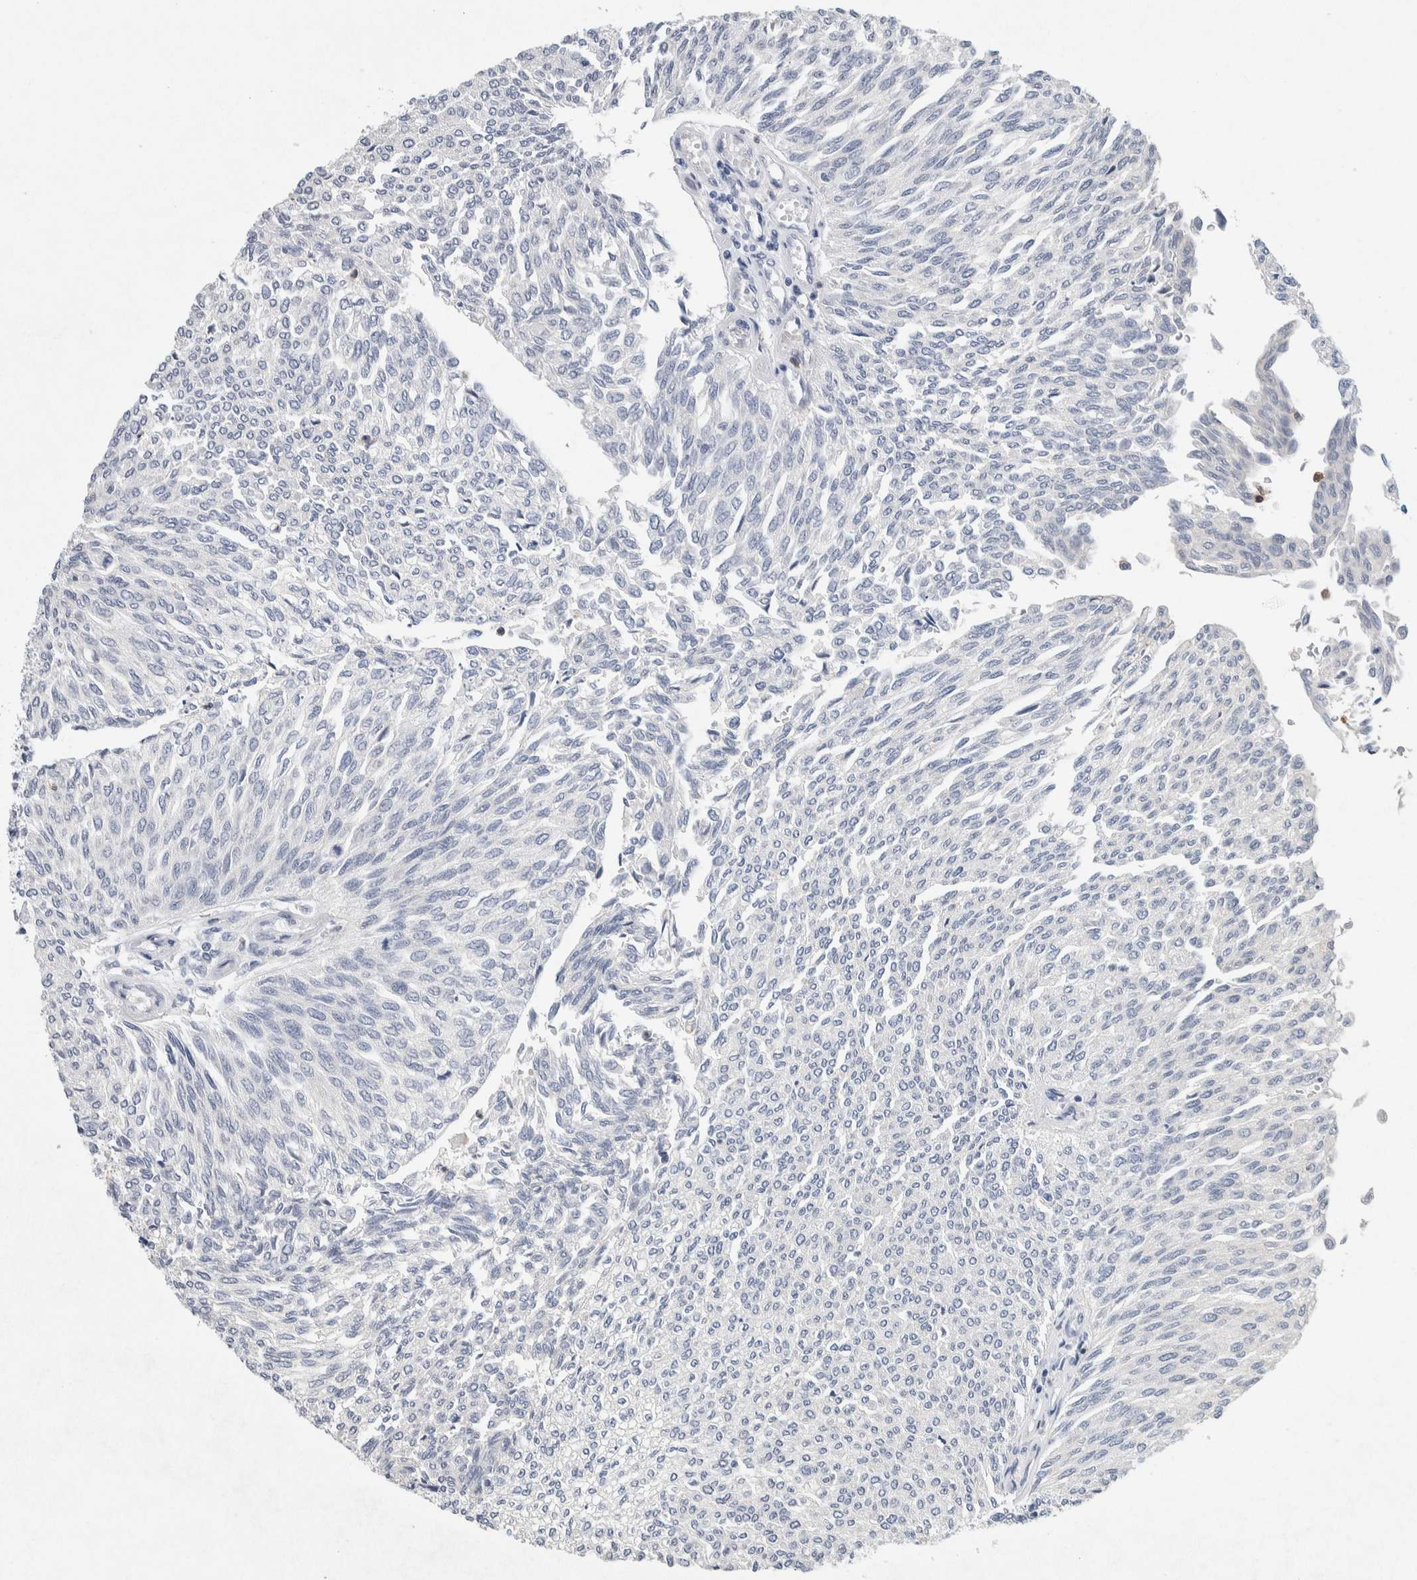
{"staining": {"intensity": "negative", "quantity": "none", "location": "none"}, "tissue": "urothelial cancer", "cell_type": "Tumor cells", "image_type": "cancer", "snomed": [{"axis": "morphology", "description": "Urothelial carcinoma, Low grade"}, {"axis": "topography", "description": "Urinary bladder"}], "caption": "A micrograph of low-grade urothelial carcinoma stained for a protein reveals no brown staining in tumor cells.", "gene": "NCF2", "patient": {"sex": "female", "age": 79}}